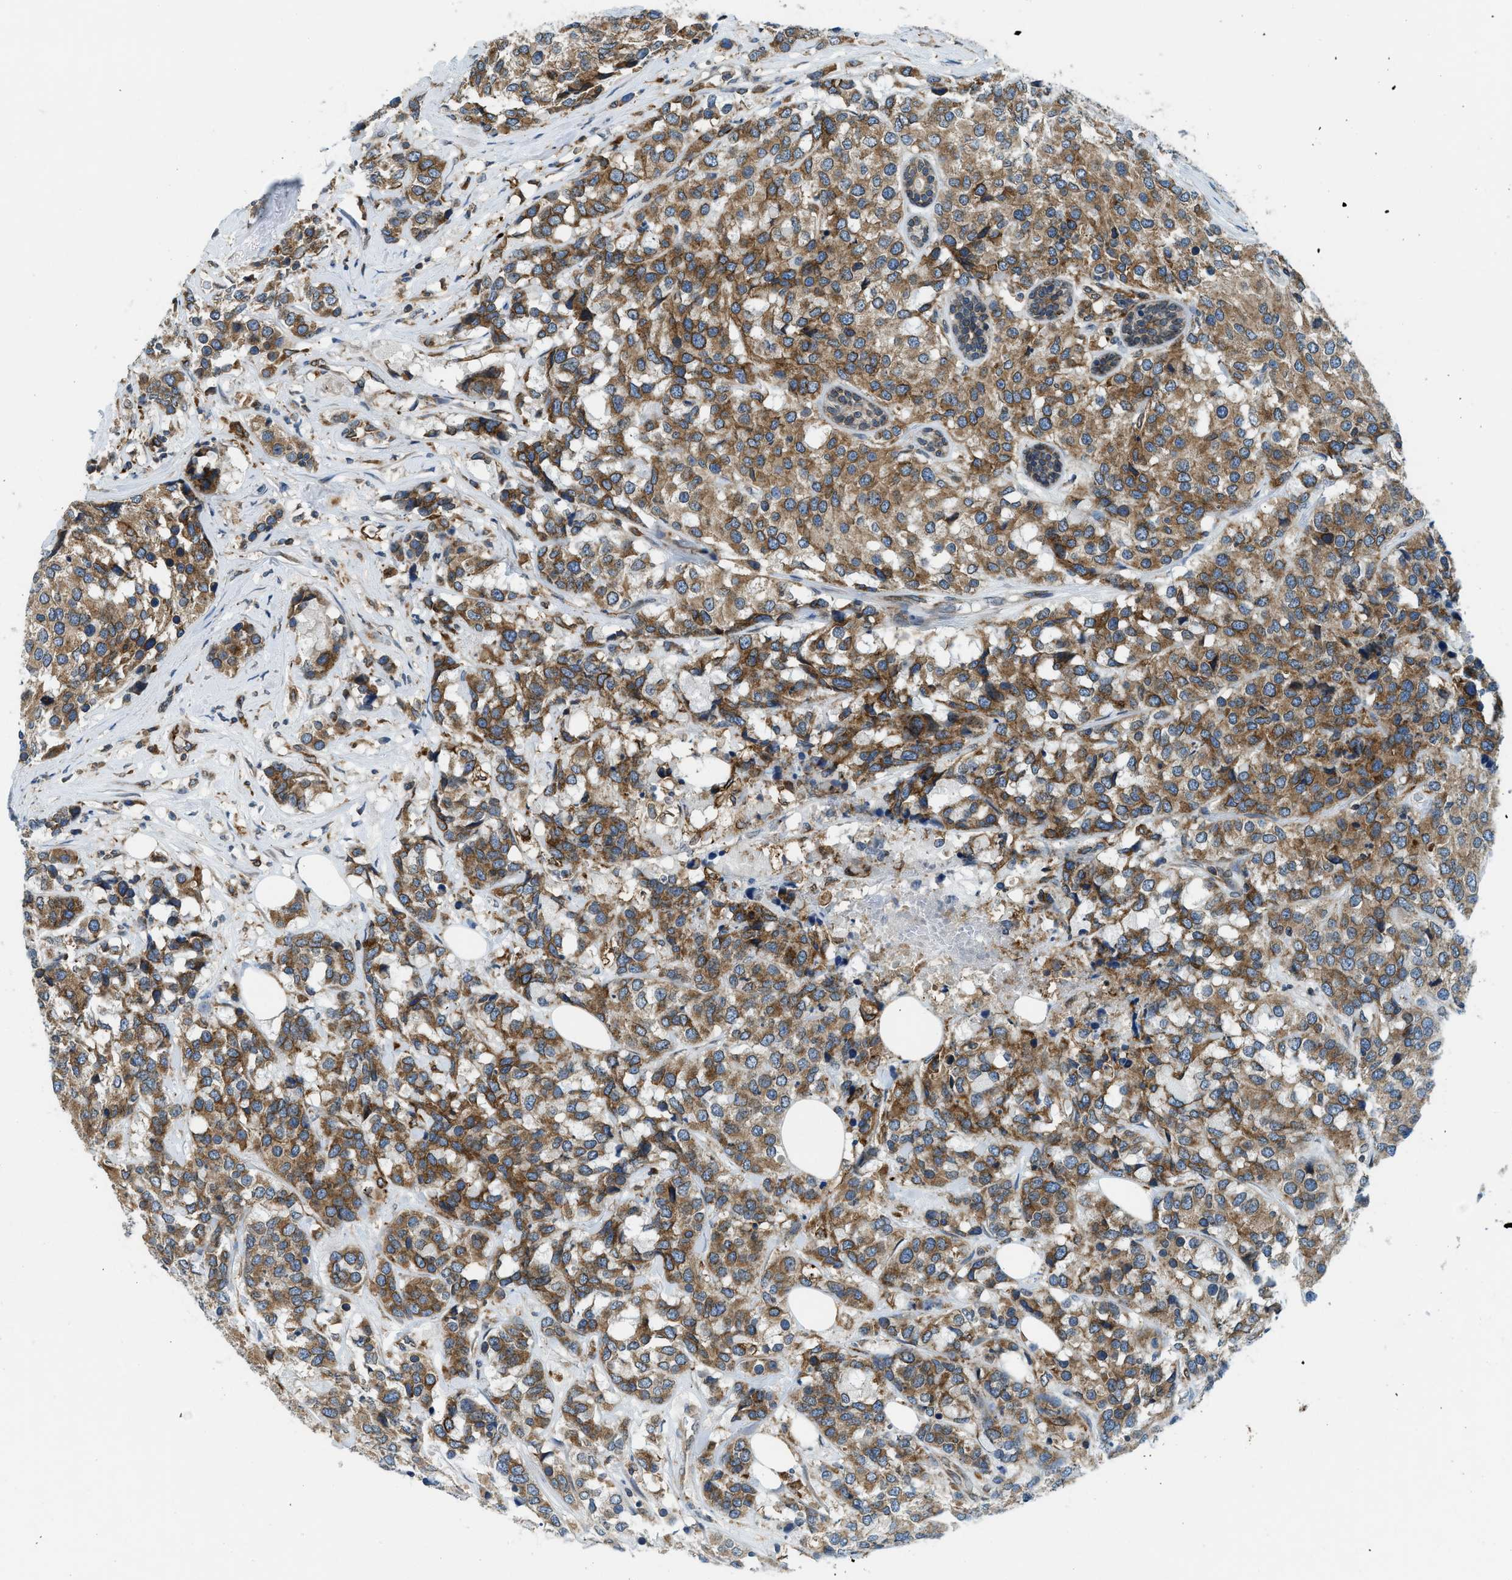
{"staining": {"intensity": "moderate", "quantity": ">75%", "location": "cytoplasmic/membranous"}, "tissue": "breast cancer", "cell_type": "Tumor cells", "image_type": "cancer", "snomed": [{"axis": "morphology", "description": "Lobular carcinoma"}, {"axis": "topography", "description": "Breast"}], "caption": "IHC staining of breast lobular carcinoma, which demonstrates medium levels of moderate cytoplasmic/membranous positivity in about >75% of tumor cells indicating moderate cytoplasmic/membranous protein positivity. The staining was performed using DAB (brown) for protein detection and nuclei were counterstained in hematoxylin (blue).", "gene": "BCAP31", "patient": {"sex": "female", "age": 59}}